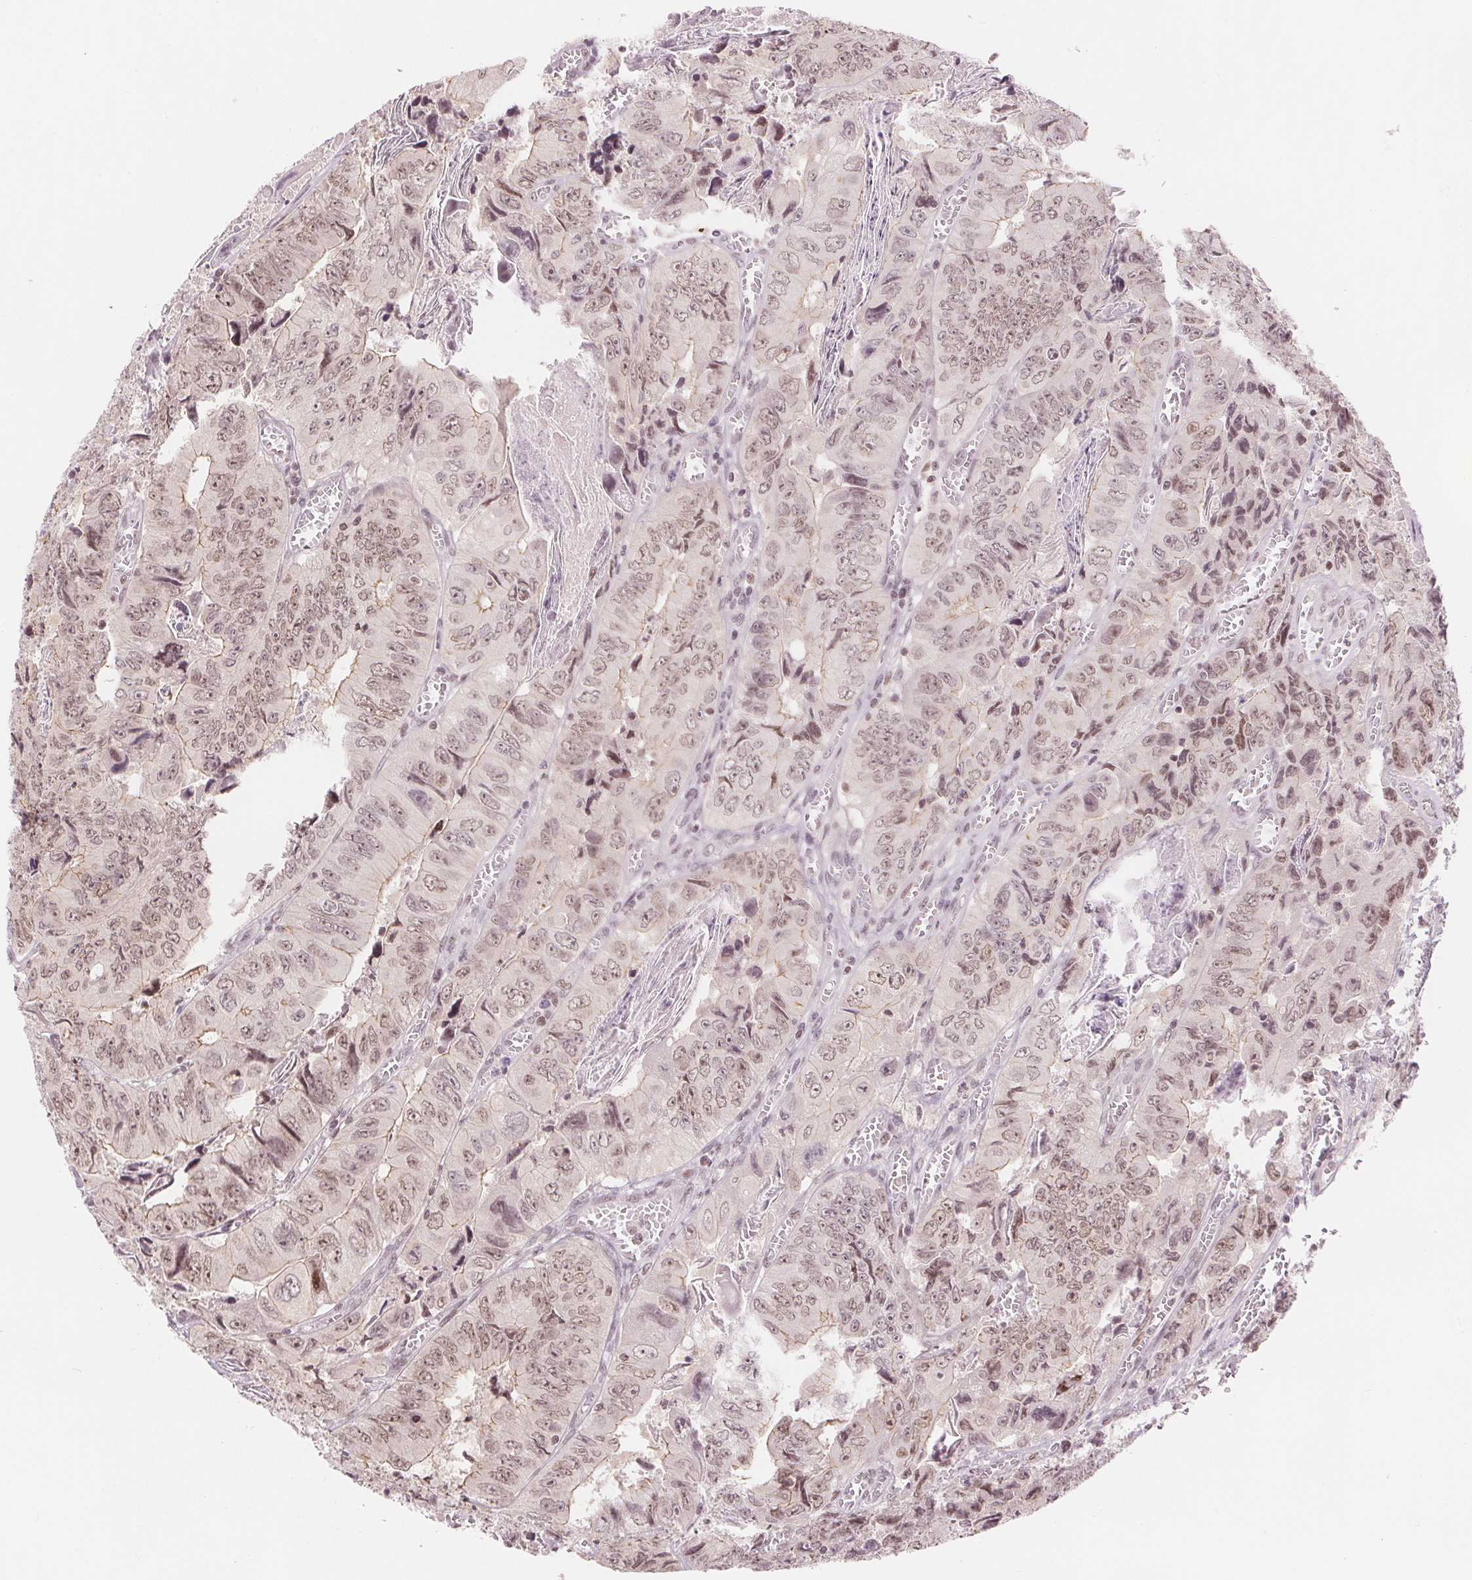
{"staining": {"intensity": "weak", "quantity": ">75%", "location": "nuclear"}, "tissue": "colorectal cancer", "cell_type": "Tumor cells", "image_type": "cancer", "snomed": [{"axis": "morphology", "description": "Adenocarcinoma, NOS"}, {"axis": "topography", "description": "Colon"}], "caption": "Protein analysis of colorectal adenocarcinoma tissue demonstrates weak nuclear positivity in approximately >75% of tumor cells.", "gene": "DEK", "patient": {"sex": "female", "age": 84}}